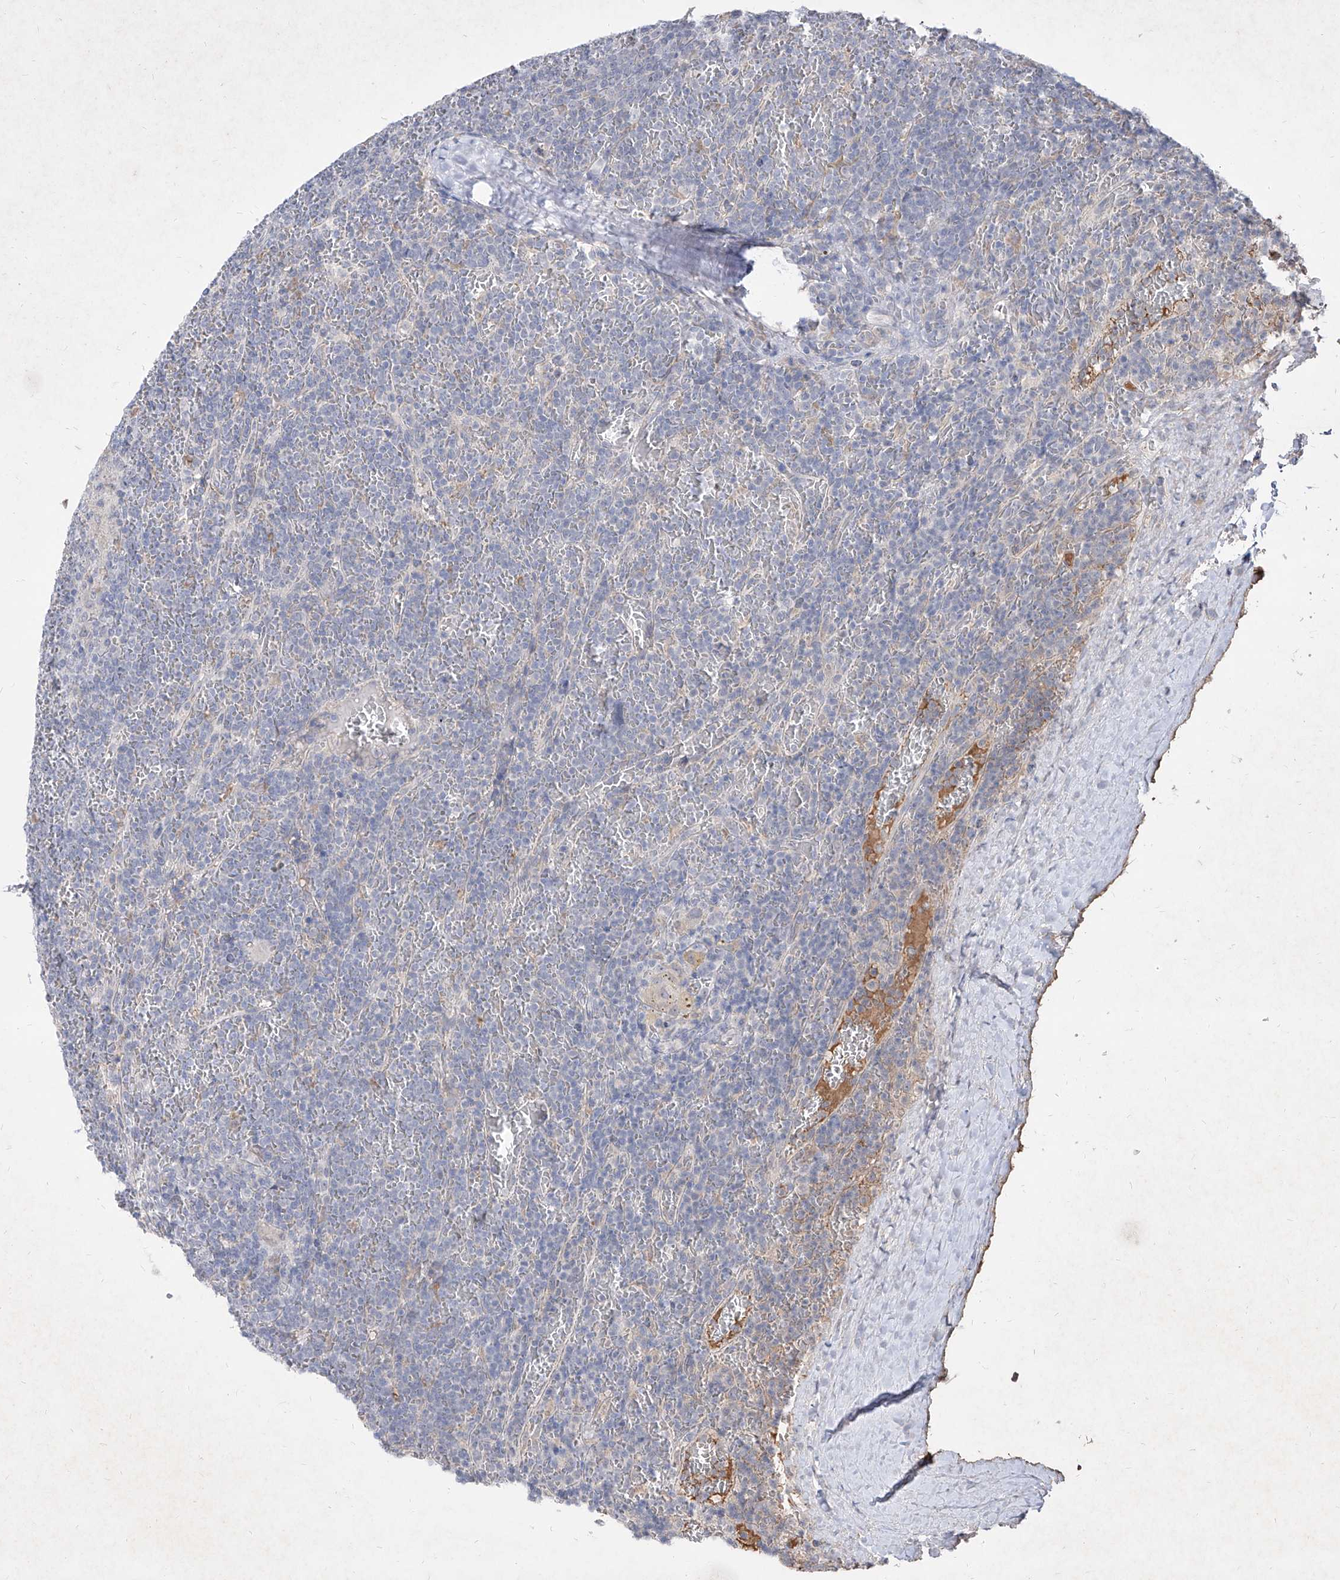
{"staining": {"intensity": "negative", "quantity": "none", "location": "none"}, "tissue": "lymphoma", "cell_type": "Tumor cells", "image_type": "cancer", "snomed": [{"axis": "morphology", "description": "Malignant lymphoma, non-Hodgkin's type, Low grade"}, {"axis": "topography", "description": "Spleen"}], "caption": "Tumor cells are negative for brown protein staining in lymphoma.", "gene": "C4A", "patient": {"sex": "female", "age": 19}}